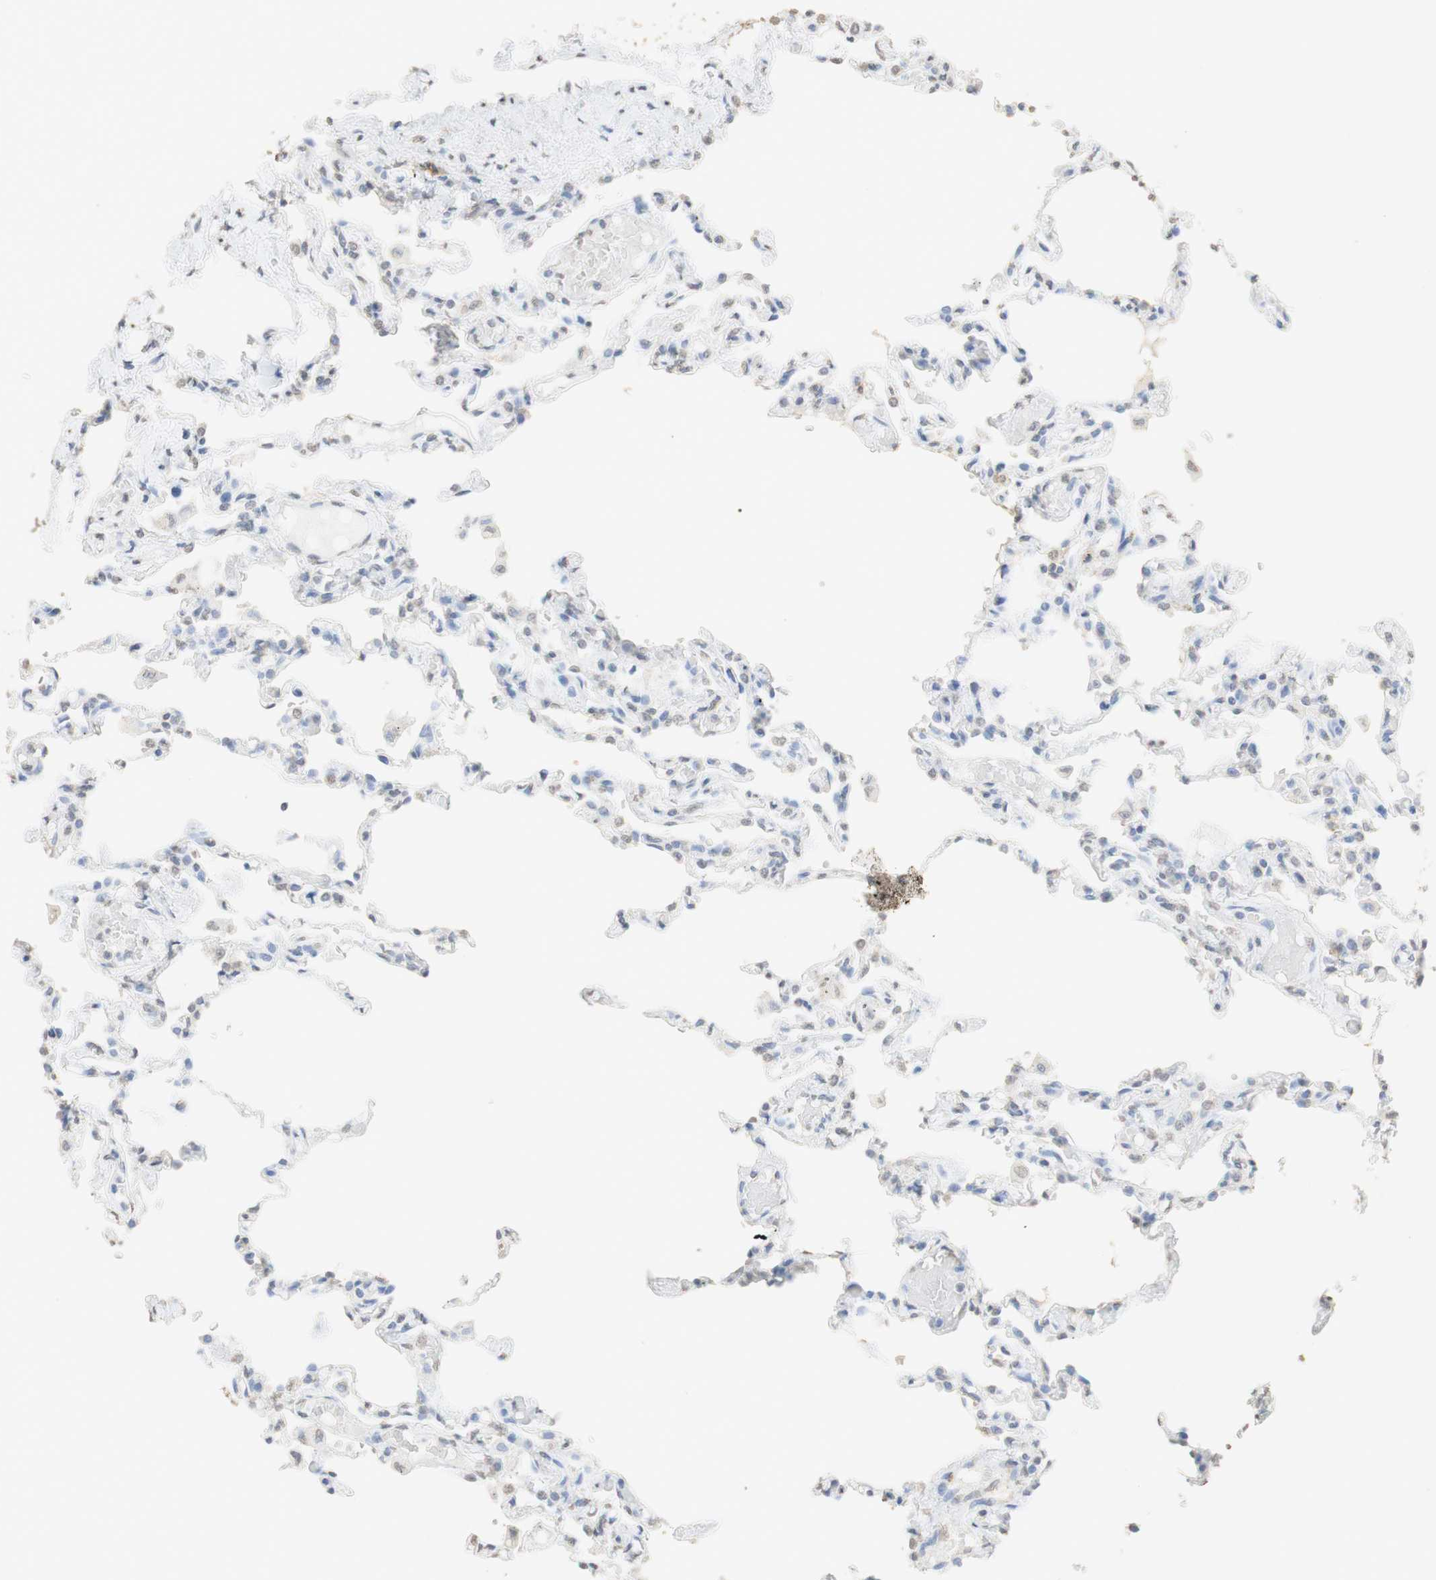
{"staining": {"intensity": "weak", "quantity": "25%-75%", "location": "cytoplasmic/membranous,nuclear"}, "tissue": "lung", "cell_type": "Alveolar cells", "image_type": "normal", "snomed": [{"axis": "morphology", "description": "Normal tissue, NOS"}, {"axis": "topography", "description": "Lung"}], "caption": "A brown stain shows weak cytoplasmic/membranous,nuclear expression of a protein in alveolar cells of benign human lung. Using DAB (3,3'-diaminobenzidine) (brown) and hematoxylin (blue) stains, captured at high magnification using brightfield microscopy.", "gene": "L1CAM", "patient": {"sex": "male", "age": 21}}